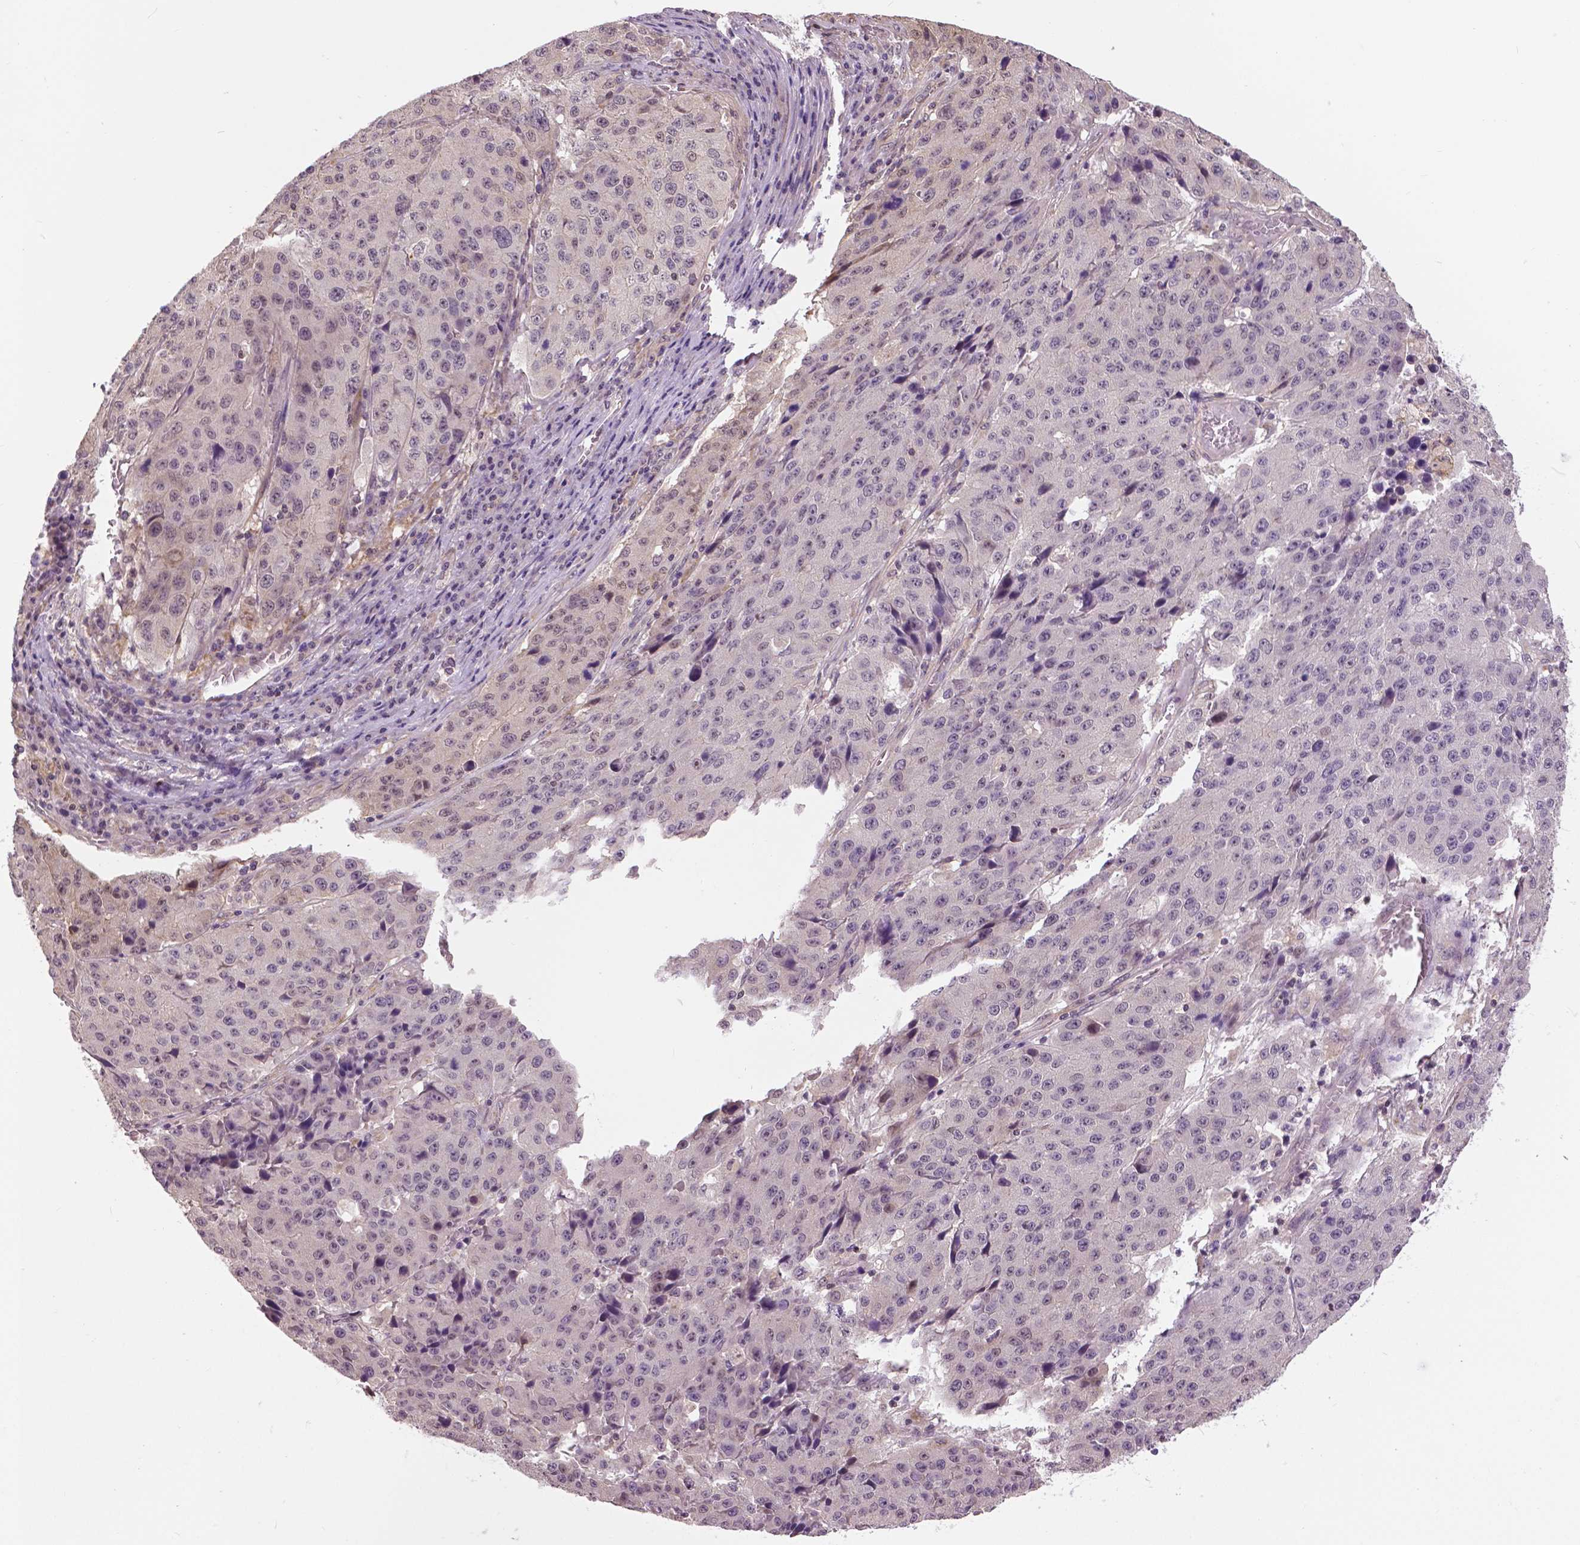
{"staining": {"intensity": "negative", "quantity": "none", "location": "none"}, "tissue": "stomach cancer", "cell_type": "Tumor cells", "image_type": "cancer", "snomed": [{"axis": "morphology", "description": "Adenocarcinoma, NOS"}, {"axis": "topography", "description": "Stomach"}], "caption": "A high-resolution image shows IHC staining of stomach cancer, which reveals no significant staining in tumor cells.", "gene": "ANXA13", "patient": {"sex": "male", "age": 71}}